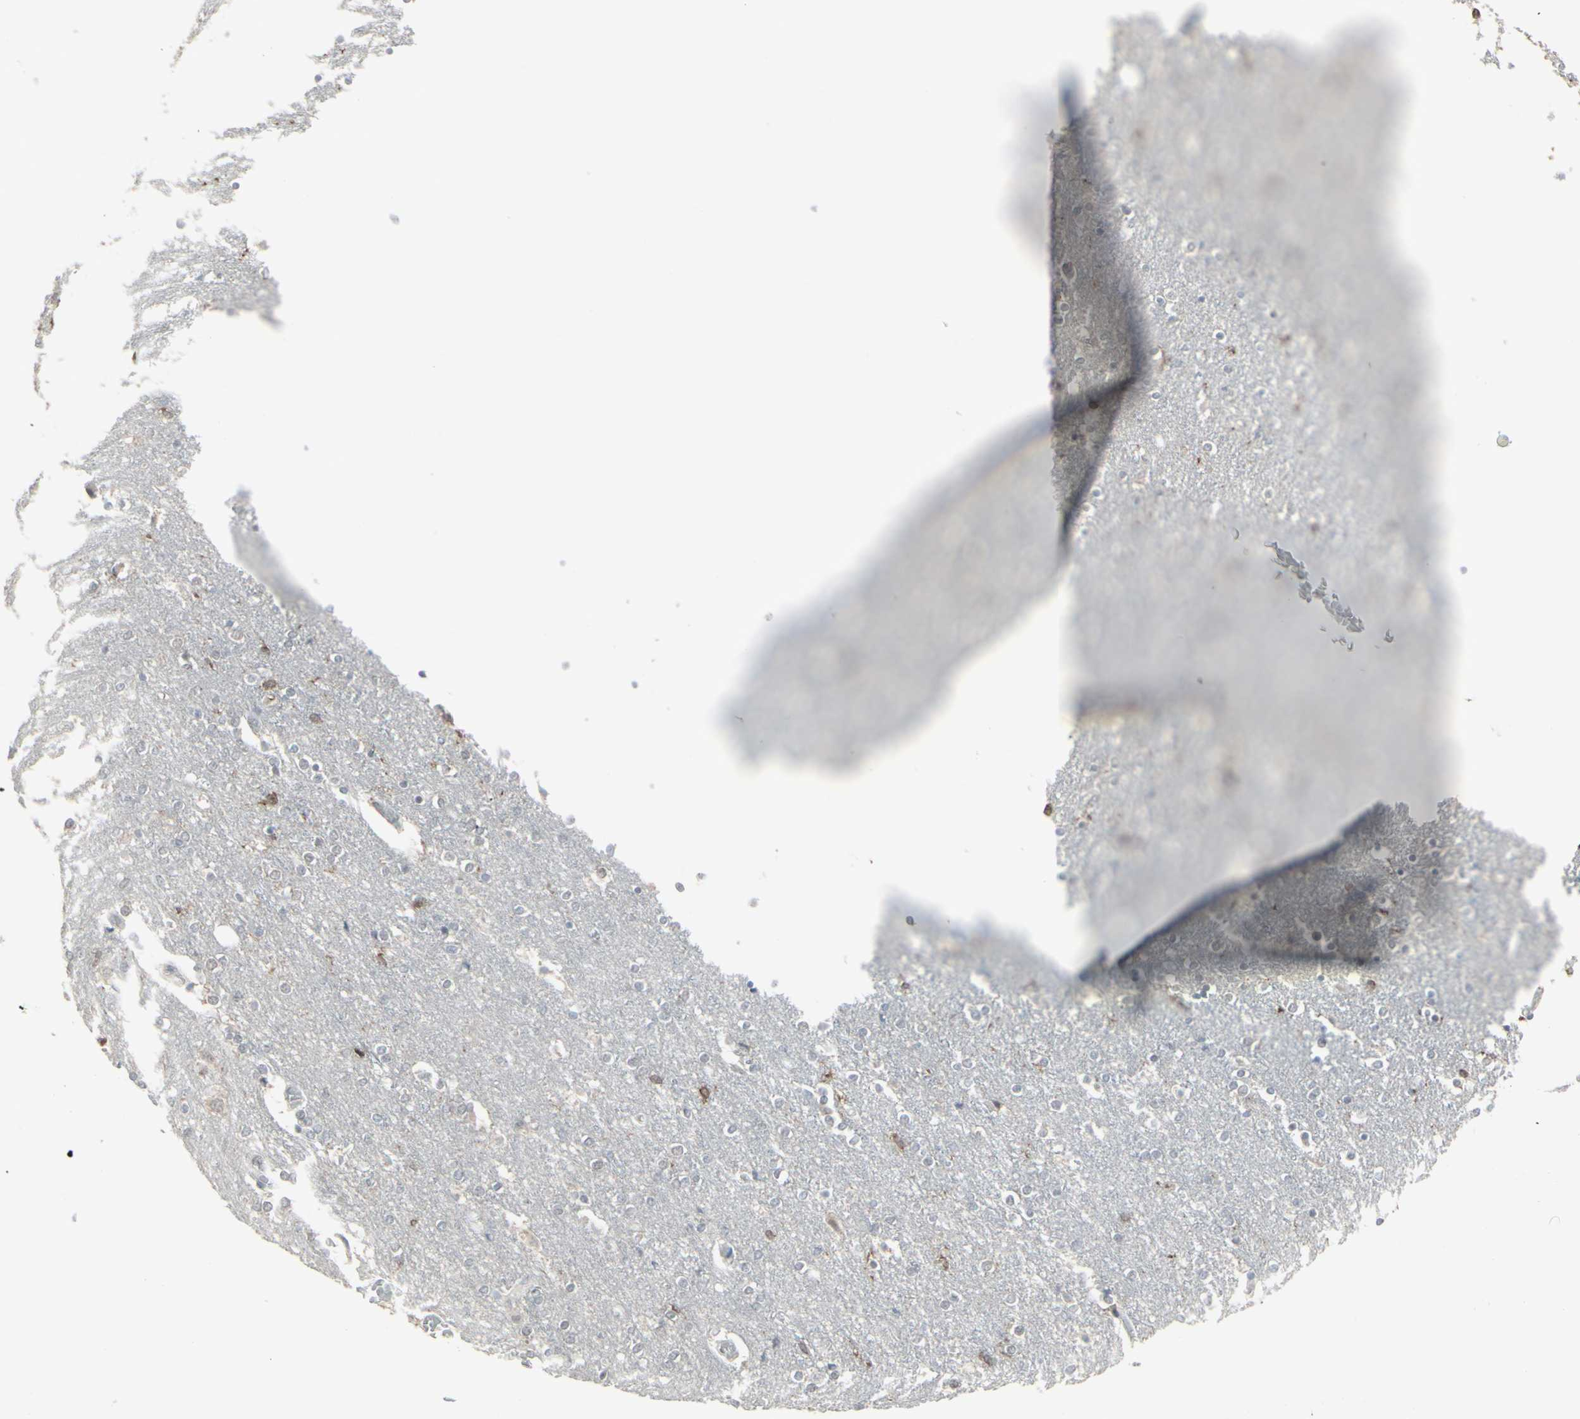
{"staining": {"intensity": "moderate", "quantity": "<25%", "location": "cytoplasmic/membranous"}, "tissue": "caudate", "cell_type": "Glial cells", "image_type": "normal", "snomed": [{"axis": "morphology", "description": "Normal tissue, NOS"}, {"axis": "topography", "description": "Lateral ventricle wall"}], "caption": "Immunohistochemistry (IHC) (DAB) staining of benign human caudate demonstrates moderate cytoplasmic/membranous protein expression in approximately <25% of glial cells. The staining was performed using DAB (3,3'-diaminobenzidine) to visualize the protein expression in brown, while the nuclei were stained in blue with hematoxylin (Magnification: 20x).", "gene": "SAMSN1", "patient": {"sex": "female", "age": 54}}